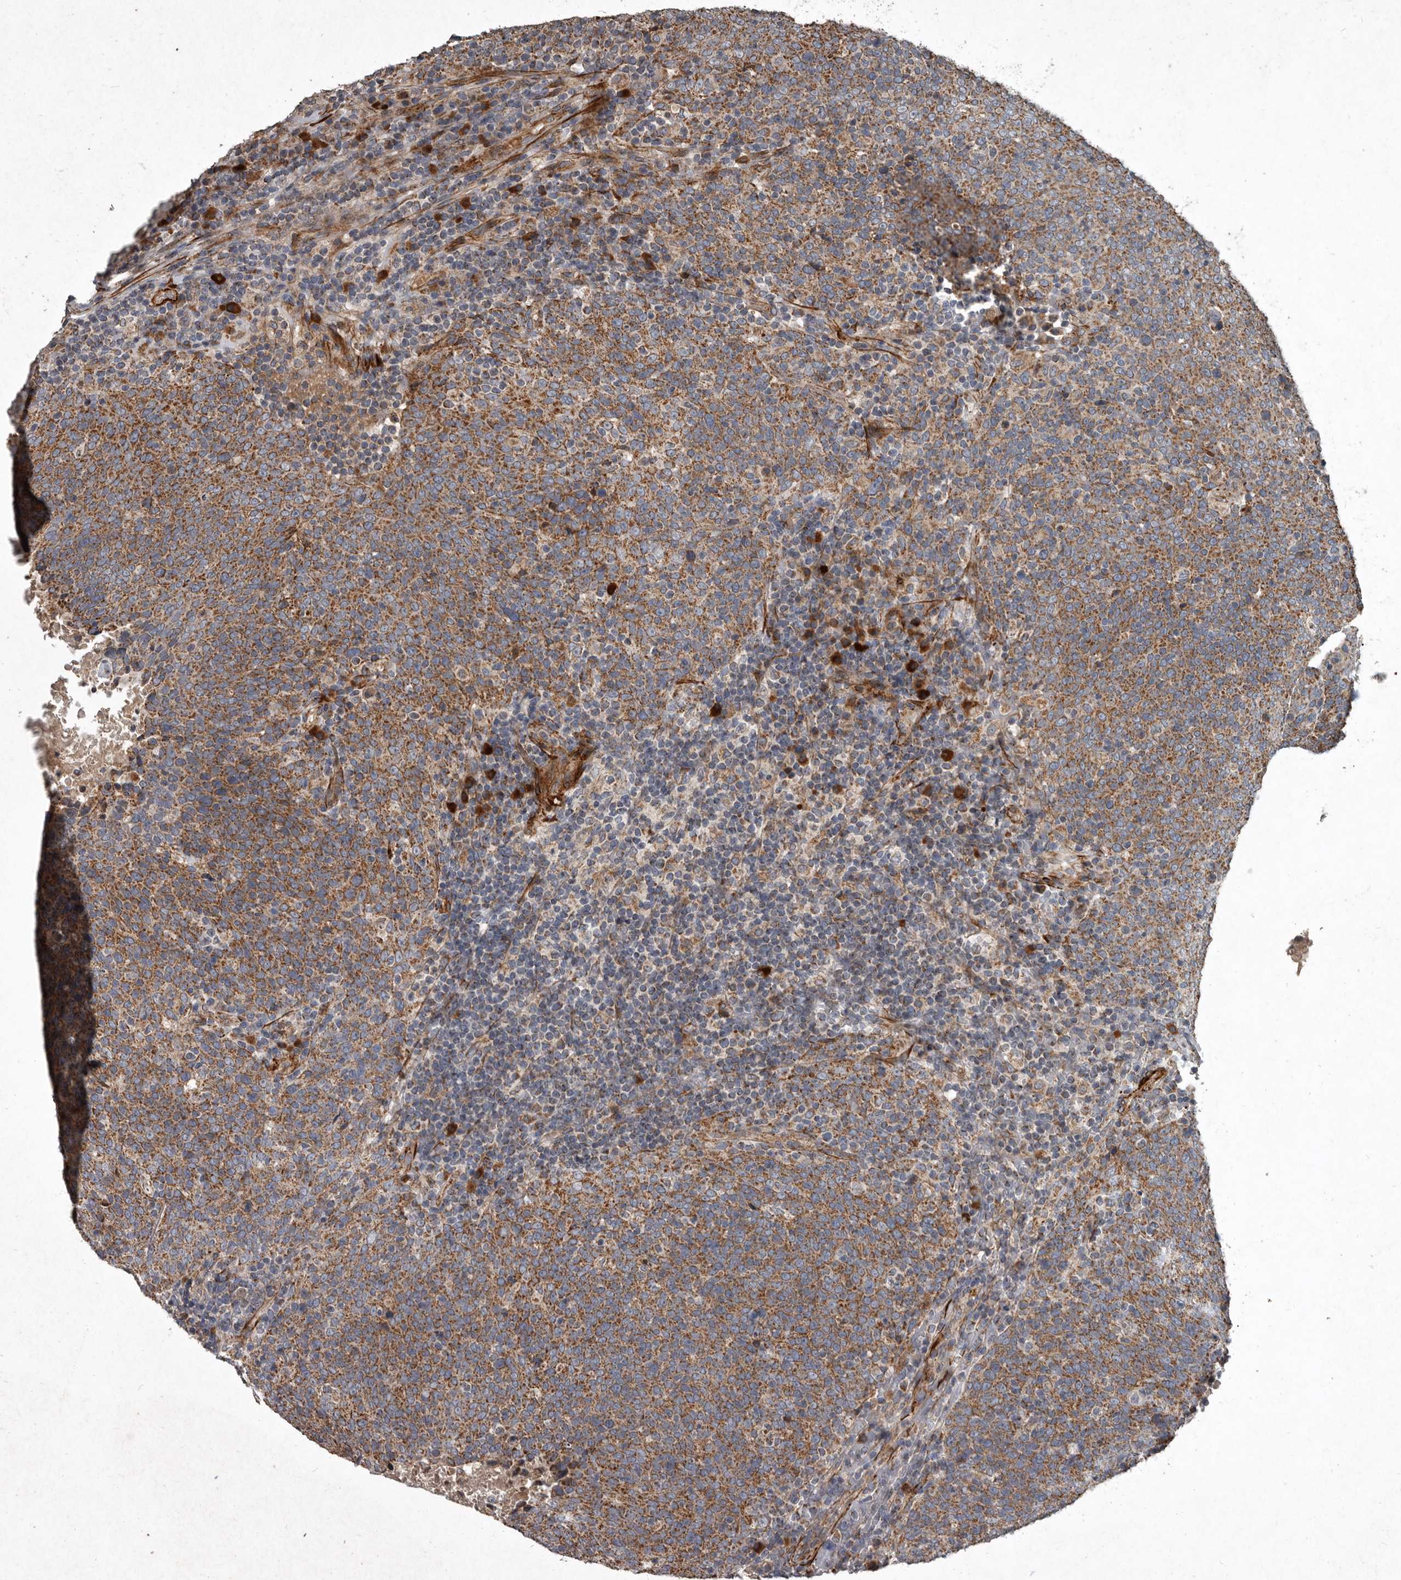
{"staining": {"intensity": "moderate", "quantity": ">75%", "location": "cytoplasmic/membranous"}, "tissue": "head and neck cancer", "cell_type": "Tumor cells", "image_type": "cancer", "snomed": [{"axis": "morphology", "description": "Squamous cell carcinoma, NOS"}, {"axis": "morphology", "description": "Squamous cell carcinoma, metastatic, NOS"}, {"axis": "topography", "description": "Lymph node"}, {"axis": "topography", "description": "Head-Neck"}], "caption": "Tumor cells demonstrate moderate cytoplasmic/membranous staining in approximately >75% of cells in head and neck squamous cell carcinoma.", "gene": "MRPS15", "patient": {"sex": "male", "age": 62}}